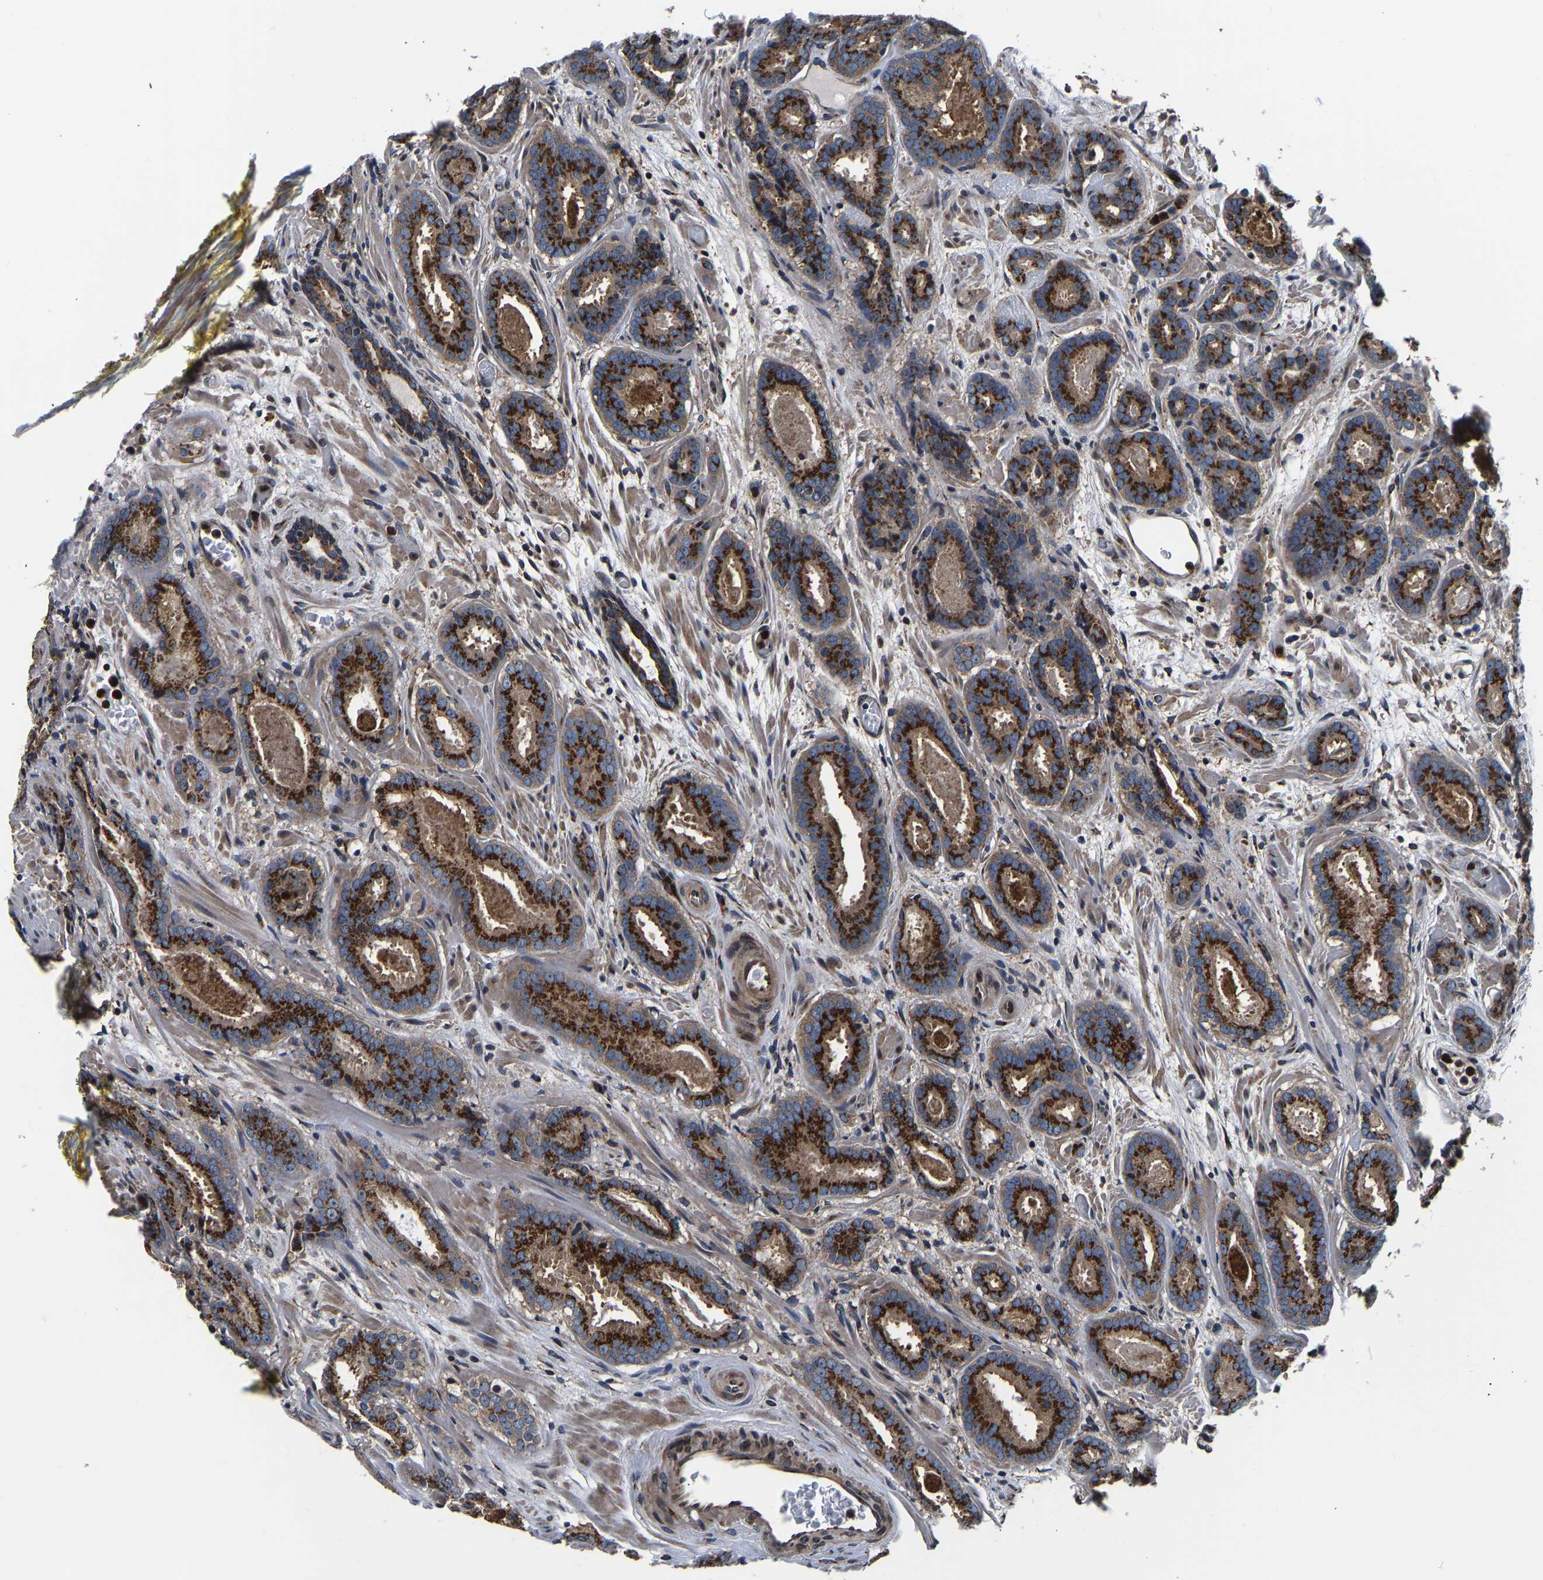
{"staining": {"intensity": "strong", "quantity": ">75%", "location": "cytoplasmic/membranous"}, "tissue": "prostate cancer", "cell_type": "Tumor cells", "image_type": "cancer", "snomed": [{"axis": "morphology", "description": "Adenocarcinoma, Low grade"}, {"axis": "topography", "description": "Prostate"}], "caption": "Immunohistochemistry (DAB (3,3'-diaminobenzidine)) staining of human prostate cancer (adenocarcinoma (low-grade)) demonstrates strong cytoplasmic/membranous protein expression in approximately >75% of tumor cells.", "gene": "RABAC1", "patient": {"sex": "male", "age": 69}}